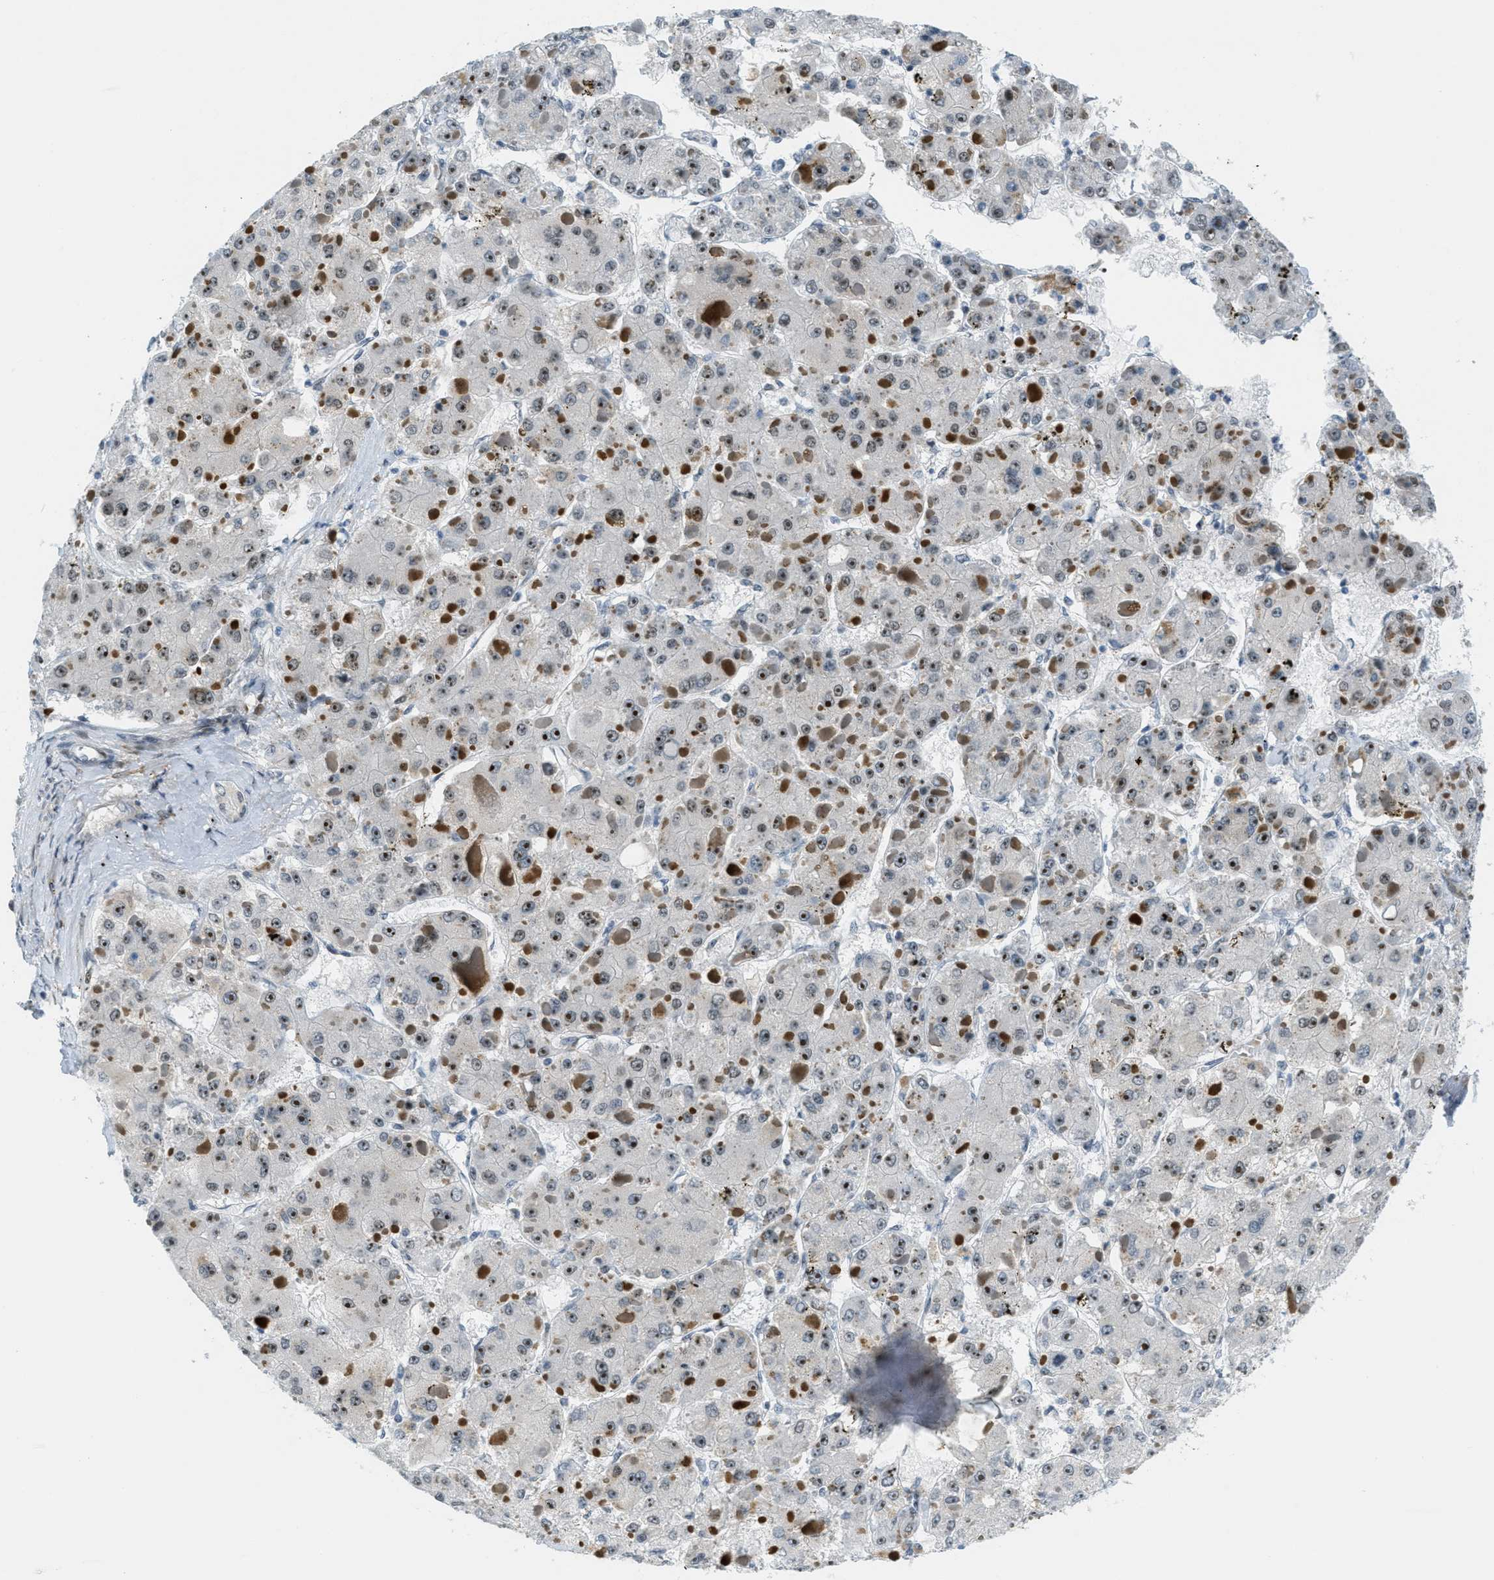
{"staining": {"intensity": "strong", "quantity": "<25%", "location": "nuclear"}, "tissue": "liver cancer", "cell_type": "Tumor cells", "image_type": "cancer", "snomed": [{"axis": "morphology", "description": "Carcinoma, Hepatocellular, NOS"}, {"axis": "topography", "description": "Liver"}], "caption": "Human liver hepatocellular carcinoma stained for a protein (brown) reveals strong nuclear positive positivity in about <25% of tumor cells.", "gene": "ZDHHC23", "patient": {"sex": "female", "age": 73}}